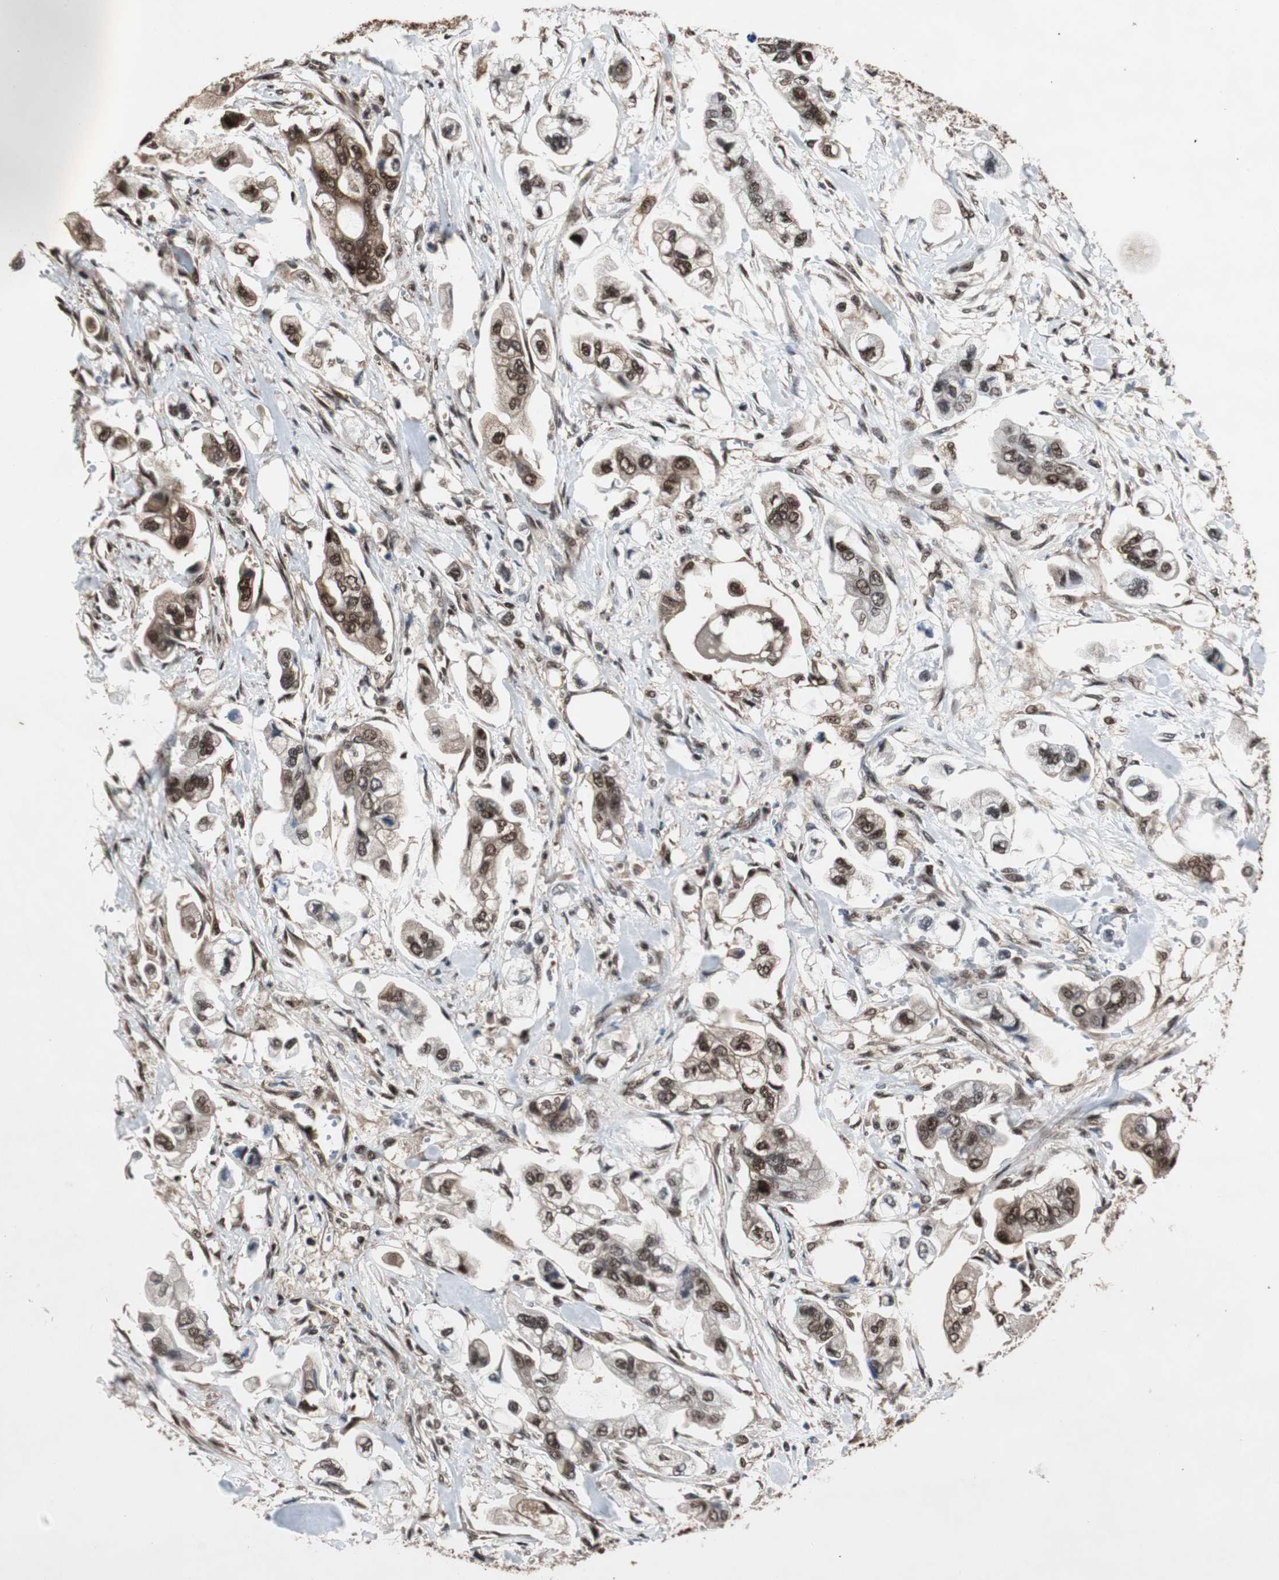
{"staining": {"intensity": "moderate", "quantity": ">75%", "location": "cytoplasmic/membranous,nuclear"}, "tissue": "stomach cancer", "cell_type": "Tumor cells", "image_type": "cancer", "snomed": [{"axis": "morphology", "description": "Adenocarcinoma, NOS"}, {"axis": "topography", "description": "Stomach"}], "caption": "High-power microscopy captured an immunohistochemistry image of stomach cancer (adenocarcinoma), revealing moderate cytoplasmic/membranous and nuclear staining in approximately >75% of tumor cells.", "gene": "ACLY", "patient": {"sex": "male", "age": 62}}